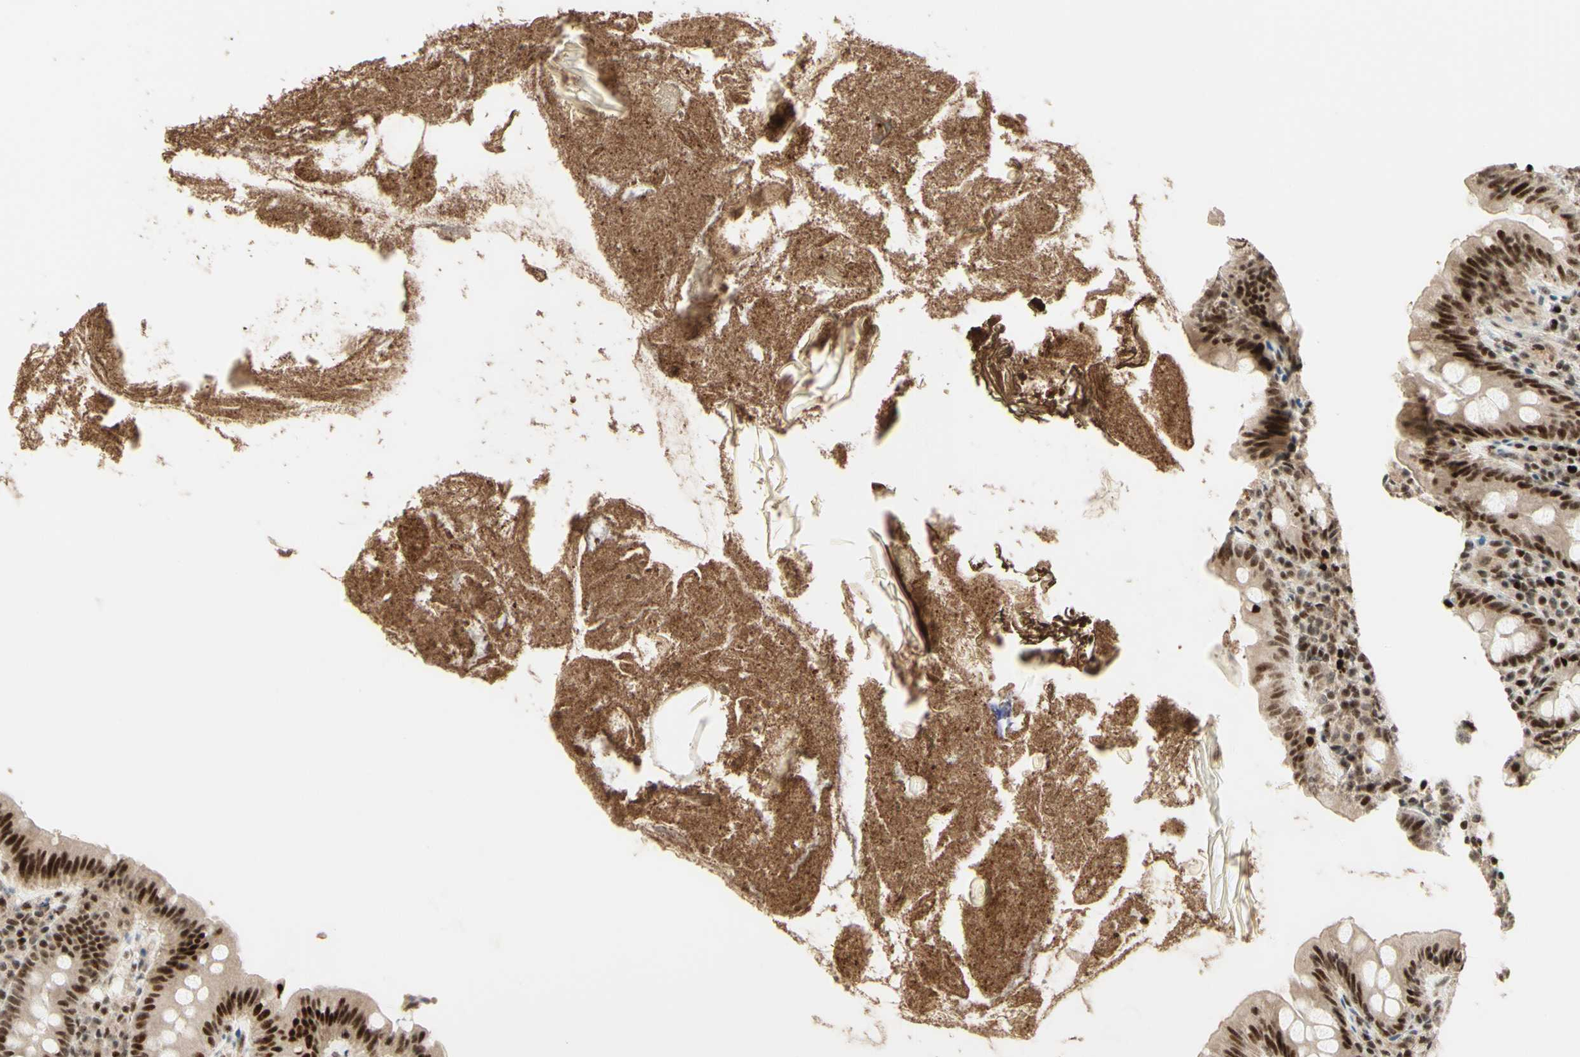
{"staining": {"intensity": "strong", "quantity": ">75%", "location": "nuclear"}, "tissue": "appendix", "cell_type": "Glandular cells", "image_type": "normal", "snomed": [{"axis": "morphology", "description": "Normal tissue, NOS"}, {"axis": "topography", "description": "Appendix"}], "caption": "Immunohistochemical staining of normal appendix demonstrates >75% levels of strong nuclear protein positivity in about >75% of glandular cells. Nuclei are stained in blue.", "gene": "CDKL5", "patient": {"sex": "male", "age": 52}}